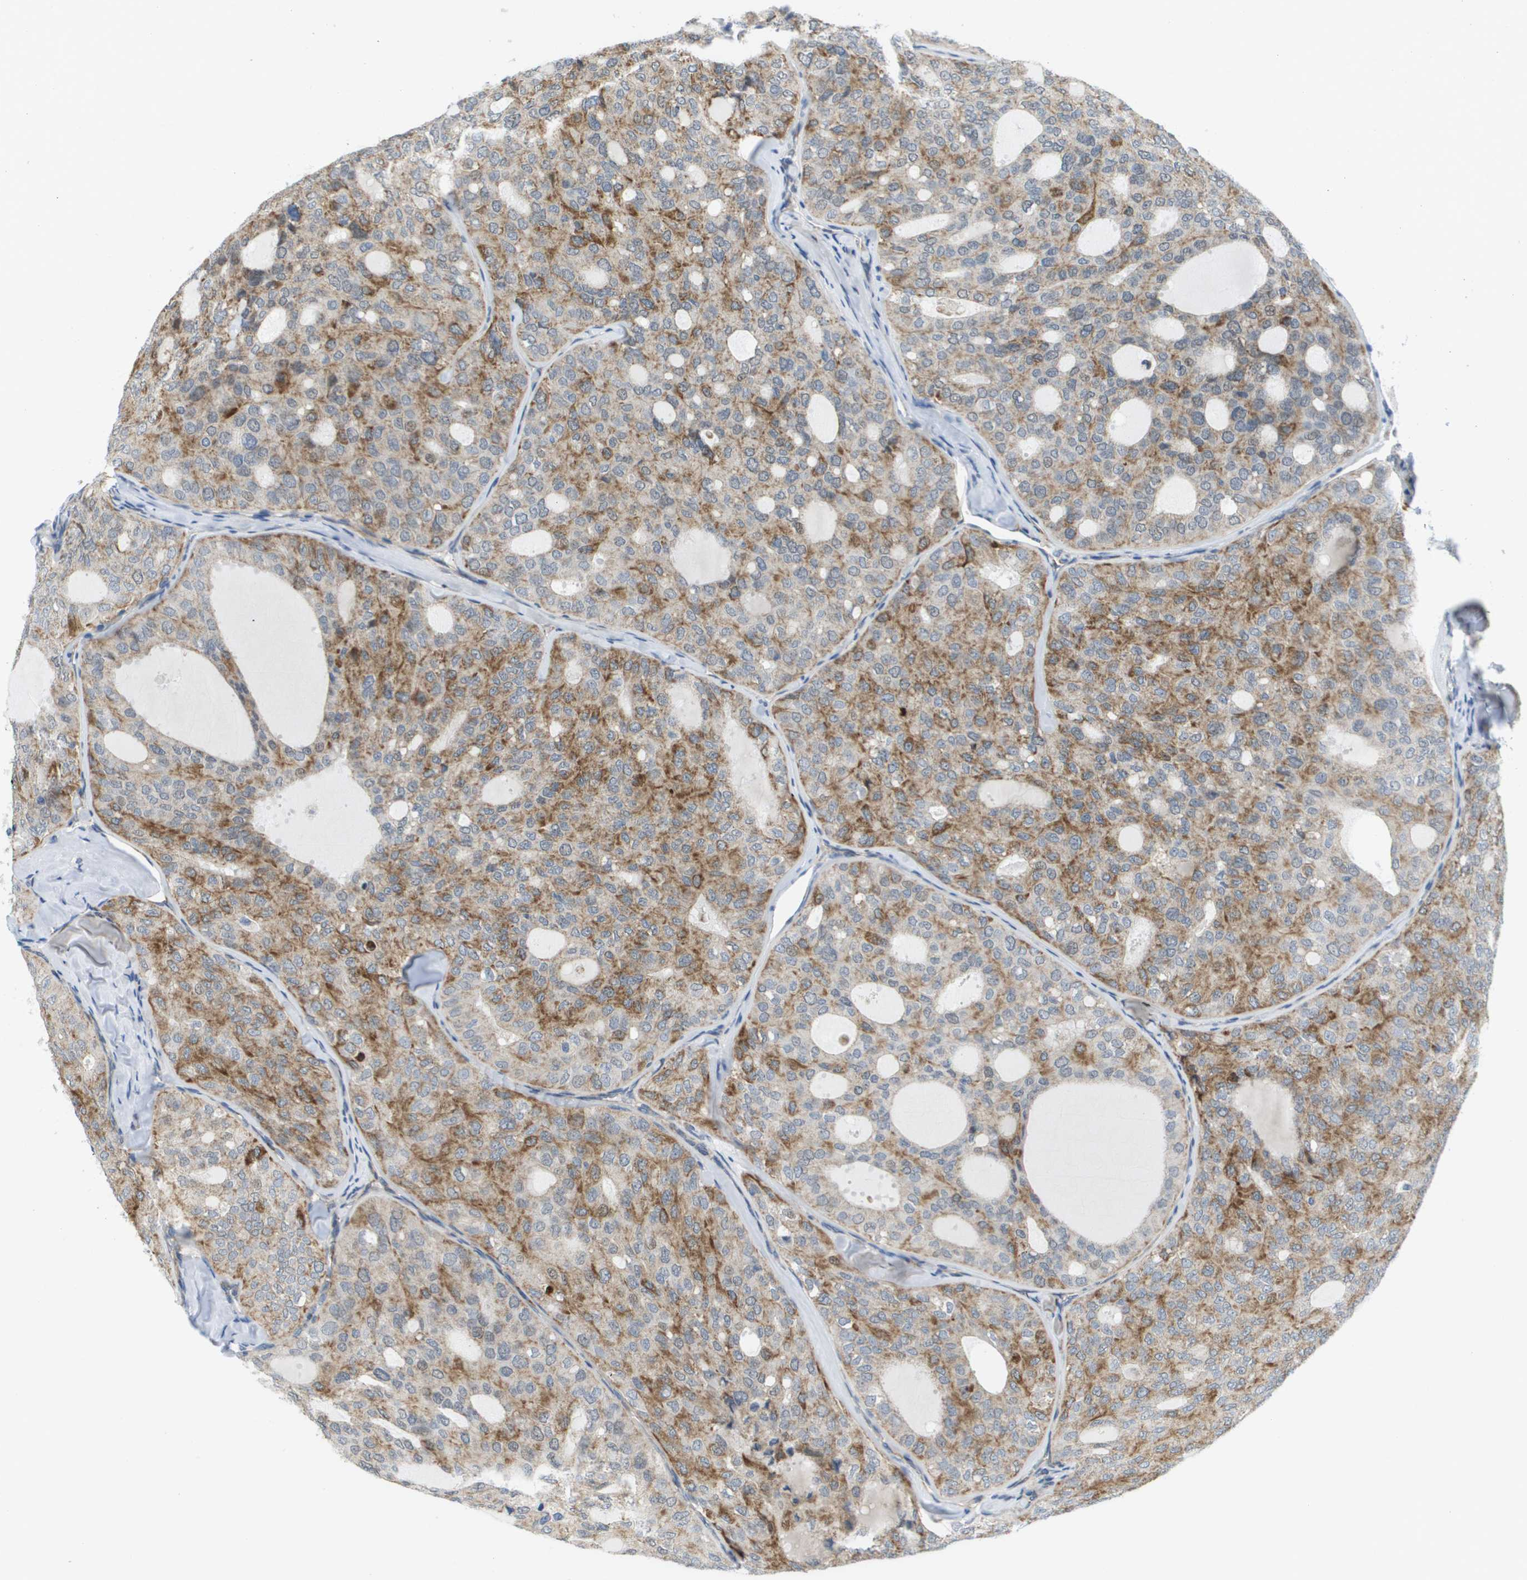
{"staining": {"intensity": "moderate", "quantity": "<25%", "location": "cytoplasmic/membranous"}, "tissue": "thyroid cancer", "cell_type": "Tumor cells", "image_type": "cancer", "snomed": [{"axis": "morphology", "description": "Follicular adenoma carcinoma, NOS"}, {"axis": "topography", "description": "Thyroid gland"}], "caption": "Thyroid follicular adenoma carcinoma stained with a protein marker demonstrates moderate staining in tumor cells.", "gene": "KRT23", "patient": {"sex": "male", "age": 75}}